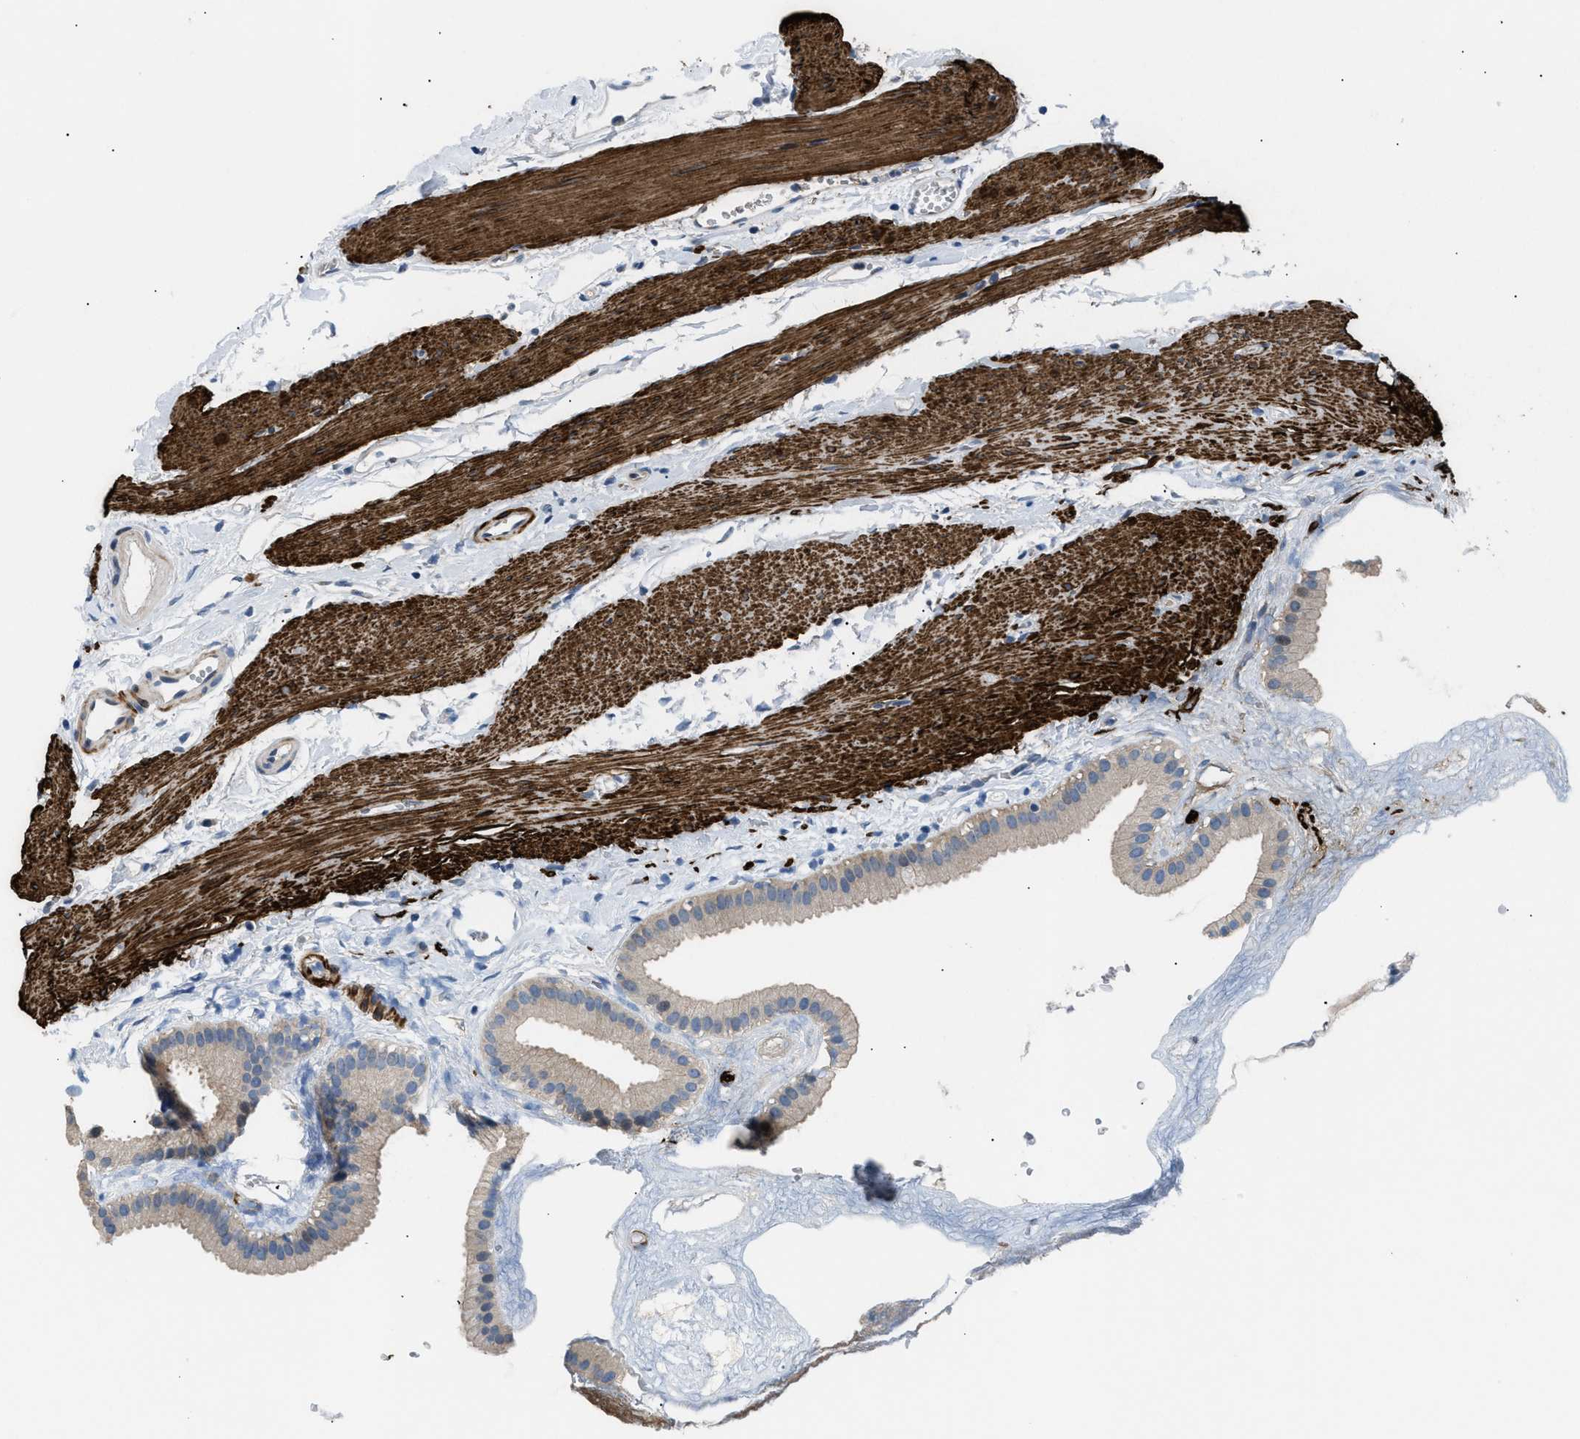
{"staining": {"intensity": "weak", "quantity": "25%-75%", "location": "cytoplasmic/membranous,nuclear"}, "tissue": "gallbladder", "cell_type": "Glandular cells", "image_type": "normal", "snomed": [{"axis": "morphology", "description": "Normal tissue, NOS"}, {"axis": "topography", "description": "Gallbladder"}], "caption": "The histopathology image demonstrates immunohistochemical staining of normal gallbladder. There is weak cytoplasmic/membranous,nuclear expression is identified in approximately 25%-75% of glandular cells. (Stains: DAB (3,3'-diaminobenzidine) in brown, nuclei in blue, Microscopy: brightfield microscopy at high magnification).", "gene": "ICA1", "patient": {"sex": "female", "age": 64}}